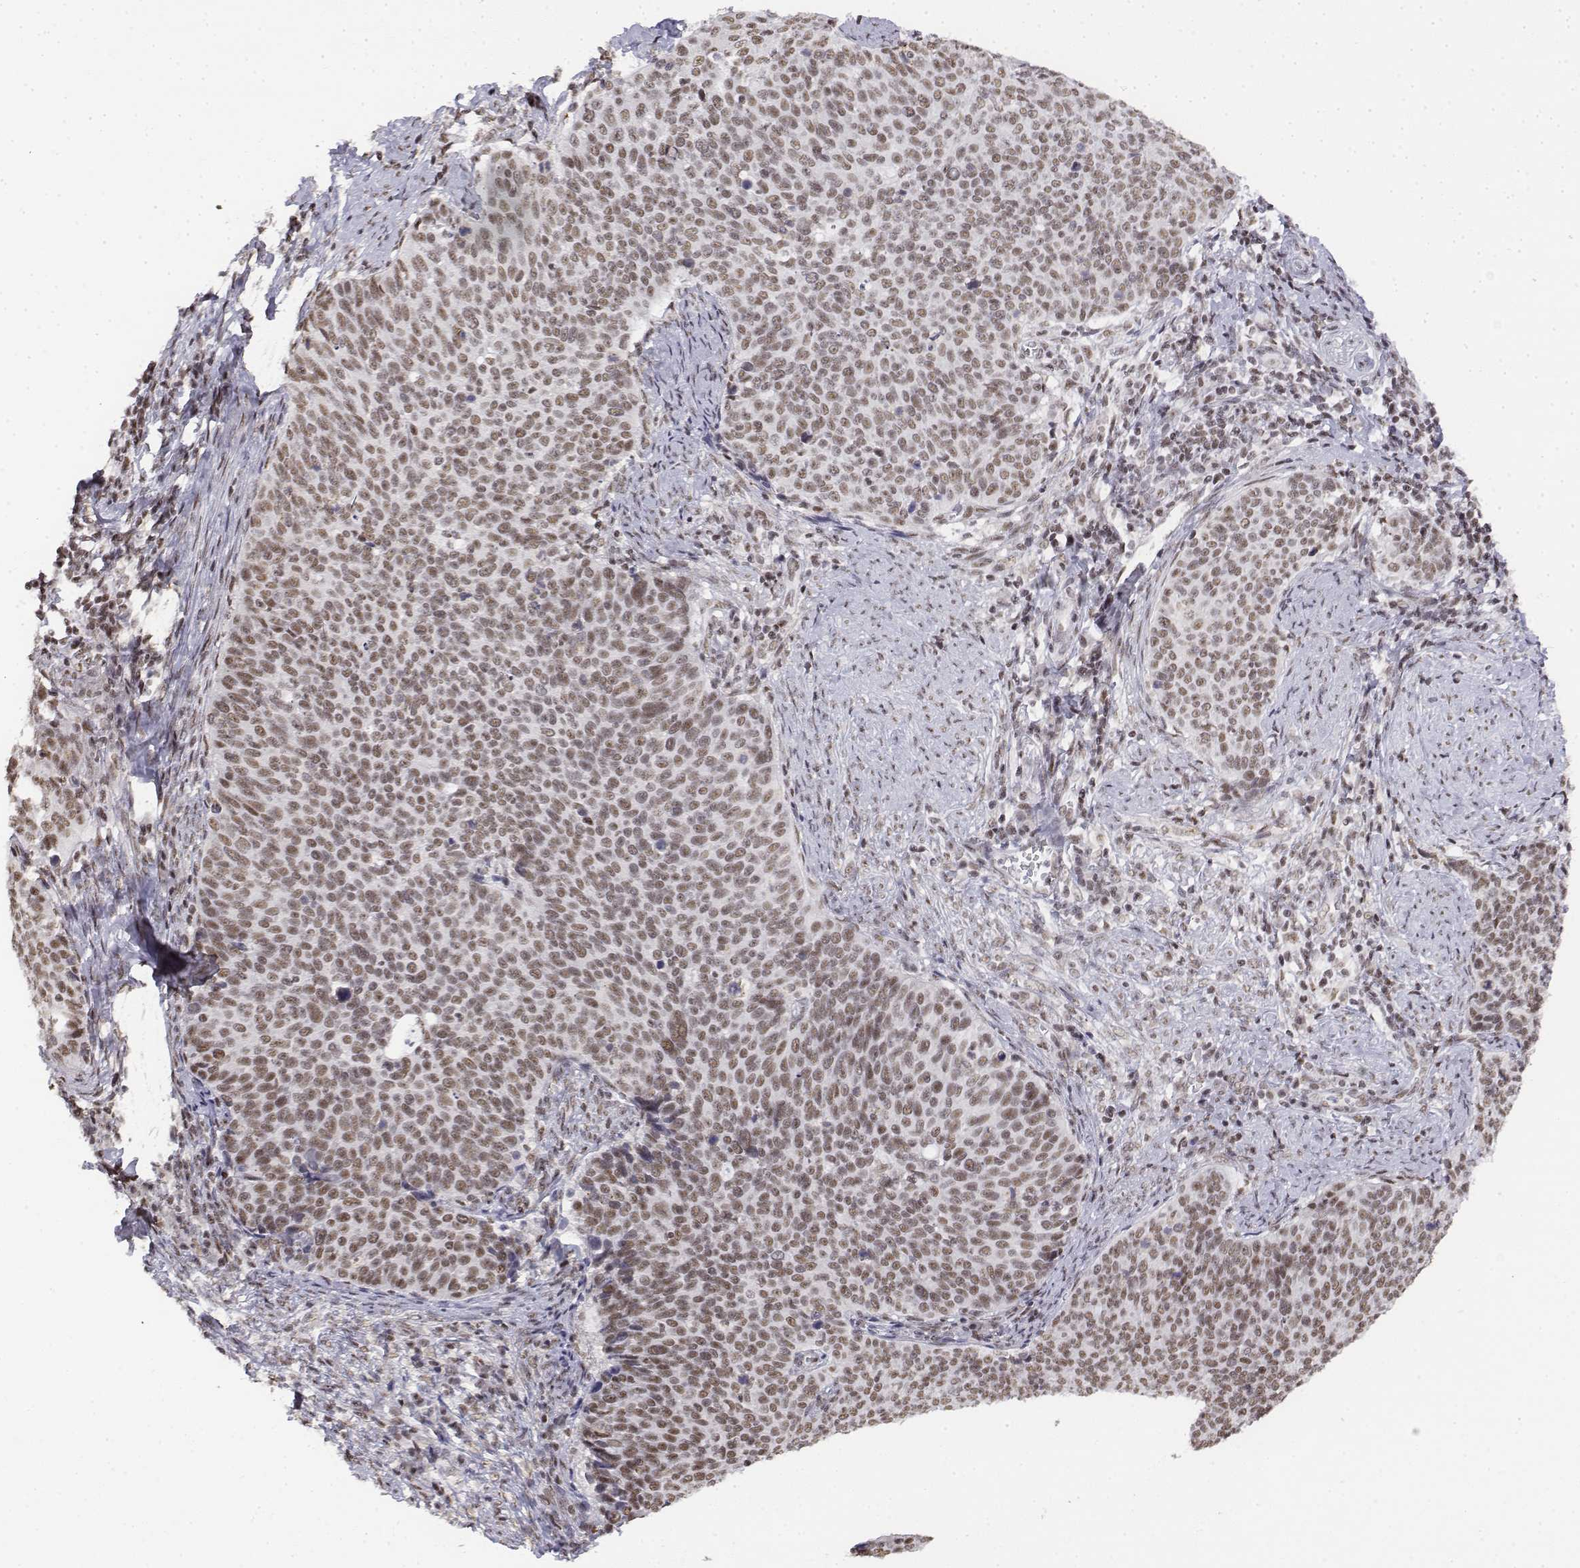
{"staining": {"intensity": "moderate", "quantity": ">75%", "location": "nuclear"}, "tissue": "cervical cancer", "cell_type": "Tumor cells", "image_type": "cancer", "snomed": [{"axis": "morphology", "description": "Normal tissue, NOS"}, {"axis": "morphology", "description": "Squamous cell carcinoma, NOS"}, {"axis": "topography", "description": "Cervix"}], "caption": "An image of human cervical cancer stained for a protein exhibits moderate nuclear brown staining in tumor cells. (Stains: DAB (3,3'-diaminobenzidine) in brown, nuclei in blue, Microscopy: brightfield microscopy at high magnification).", "gene": "SETD1A", "patient": {"sex": "female", "age": 39}}